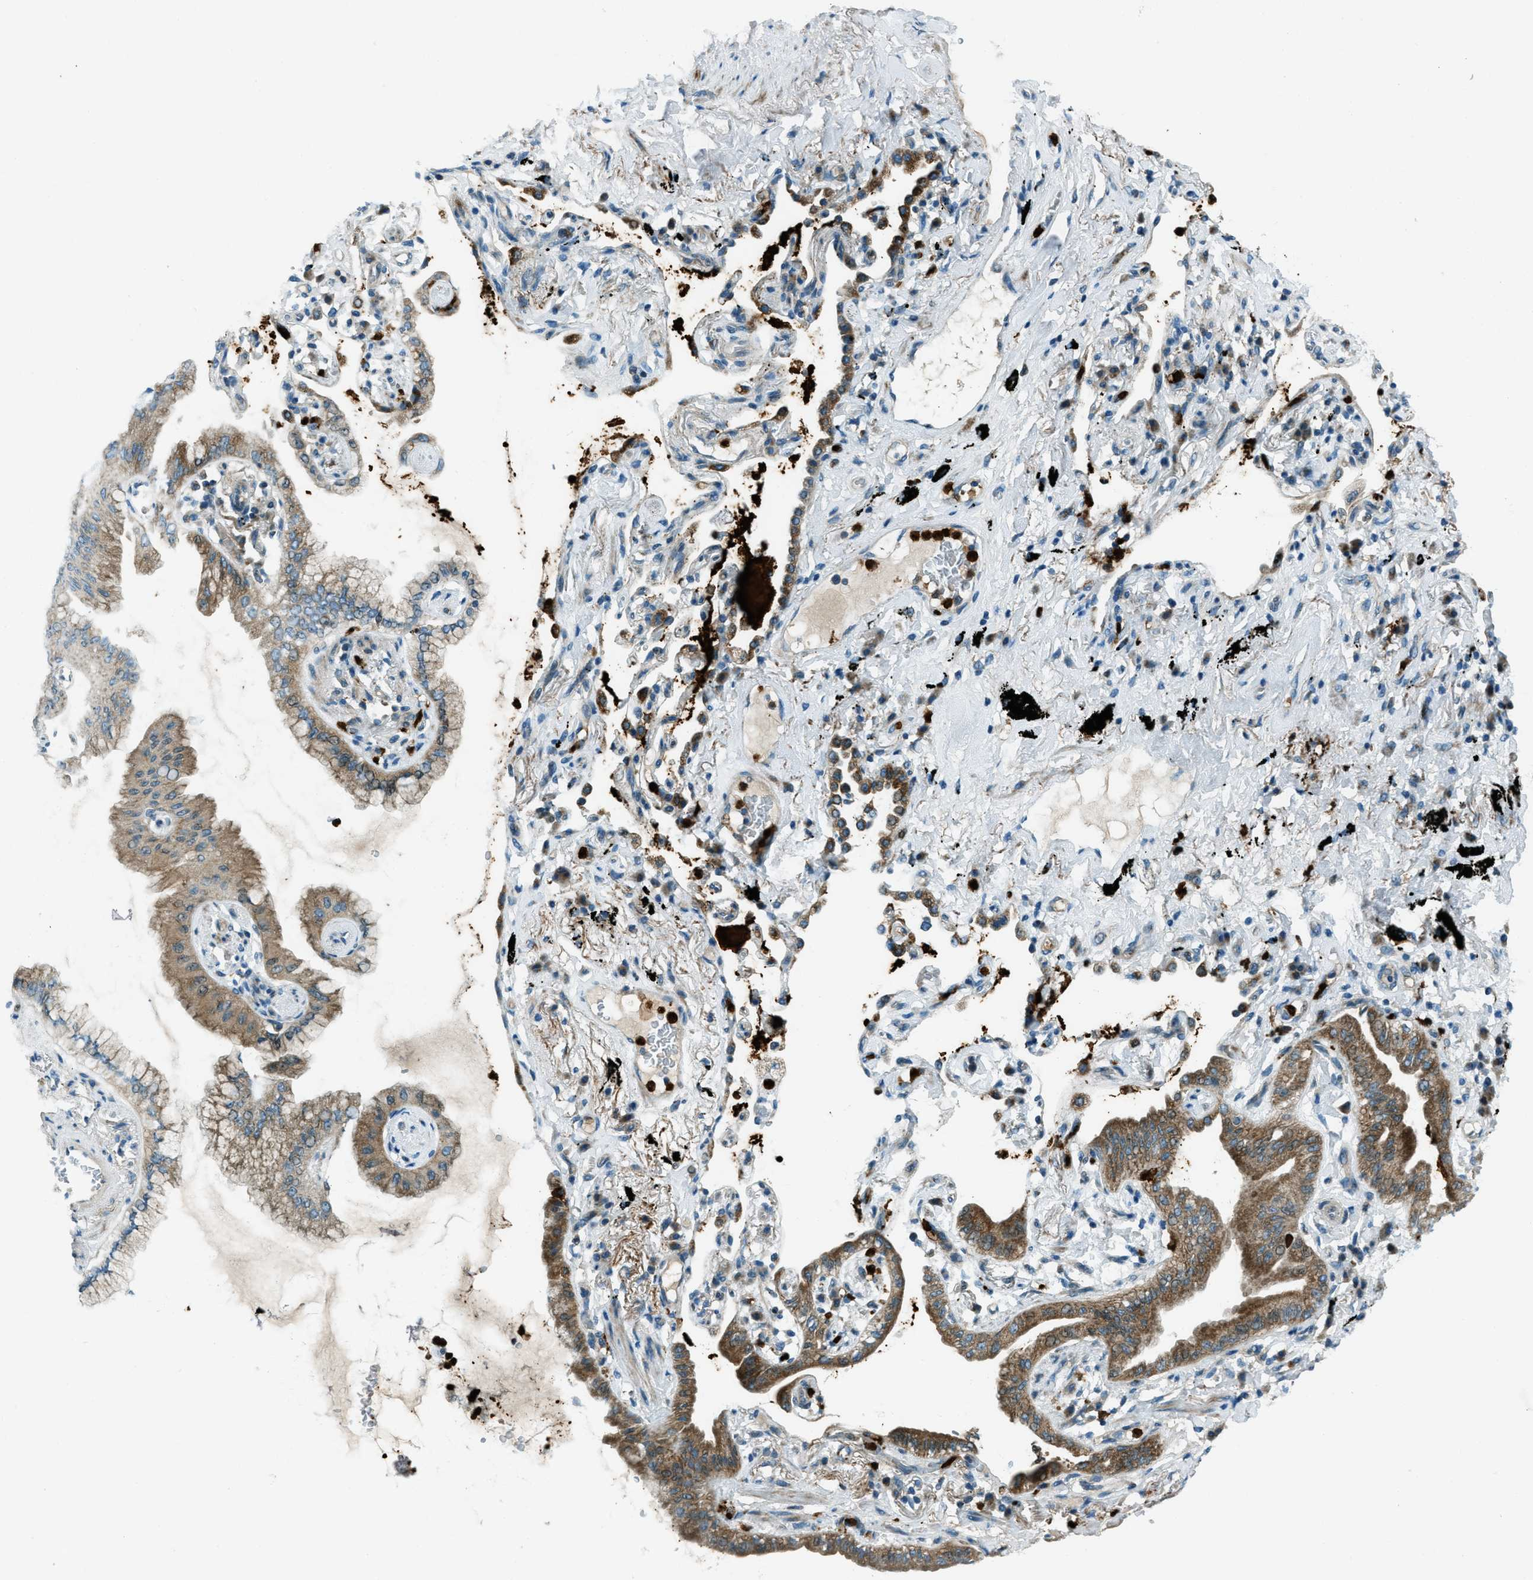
{"staining": {"intensity": "moderate", "quantity": ">75%", "location": "cytoplasmic/membranous"}, "tissue": "lung cancer", "cell_type": "Tumor cells", "image_type": "cancer", "snomed": [{"axis": "morphology", "description": "Normal tissue, NOS"}, {"axis": "morphology", "description": "Adenocarcinoma, NOS"}, {"axis": "topography", "description": "Bronchus"}, {"axis": "topography", "description": "Lung"}], "caption": "IHC histopathology image of human lung cancer (adenocarcinoma) stained for a protein (brown), which reveals medium levels of moderate cytoplasmic/membranous staining in approximately >75% of tumor cells.", "gene": "FAR1", "patient": {"sex": "female", "age": 70}}